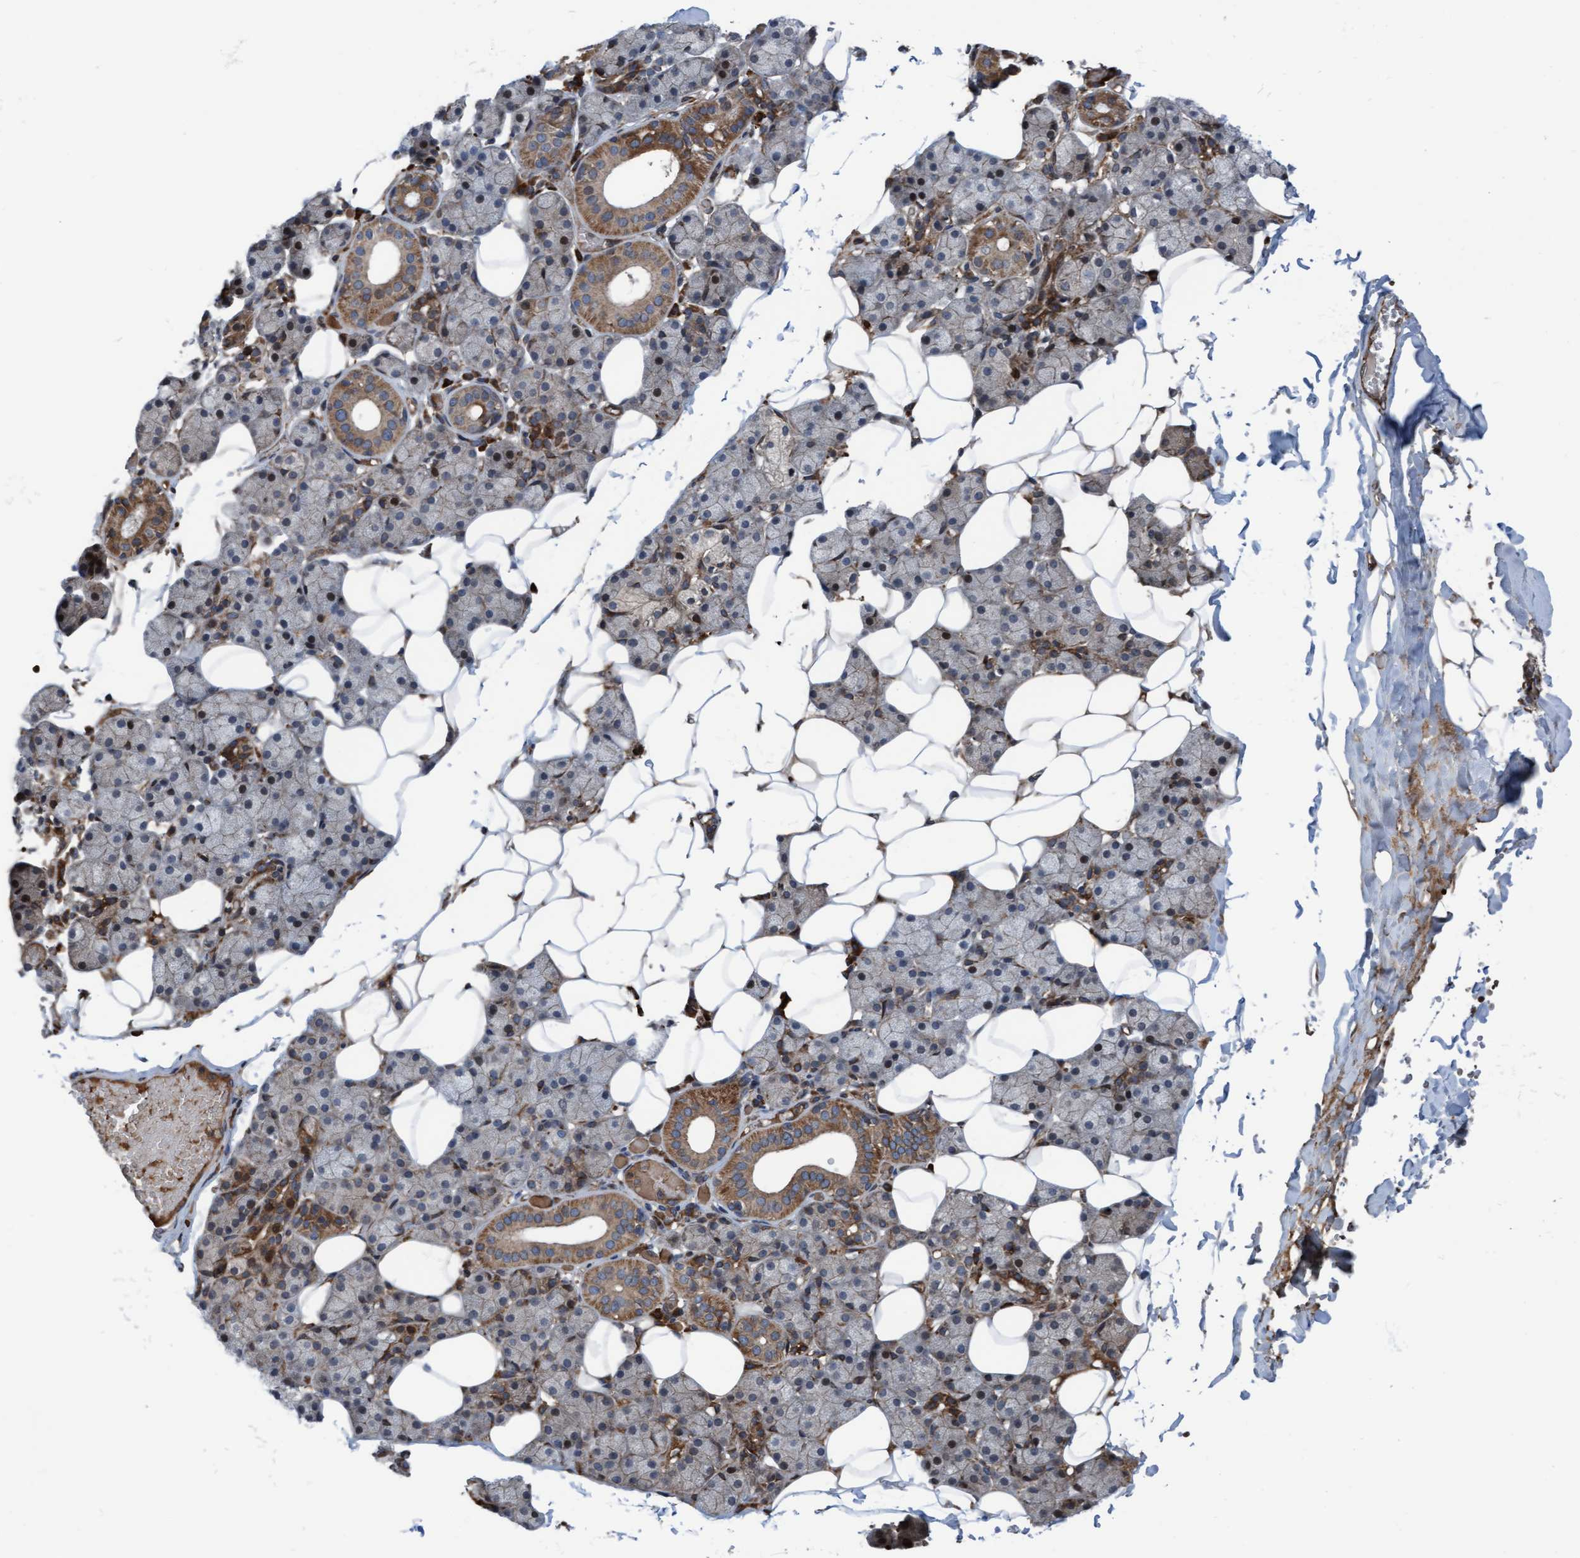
{"staining": {"intensity": "strong", "quantity": "<25%", "location": "cytoplasmic/membranous"}, "tissue": "salivary gland", "cell_type": "Glandular cells", "image_type": "normal", "snomed": [{"axis": "morphology", "description": "Normal tissue, NOS"}, {"axis": "topography", "description": "Salivary gland"}], "caption": "Salivary gland stained for a protein (brown) exhibits strong cytoplasmic/membranous positive staining in about <25% of glandular cells.", "gene": "RAP1GAP2", "patient": {"sex": "female", "age": 33}}